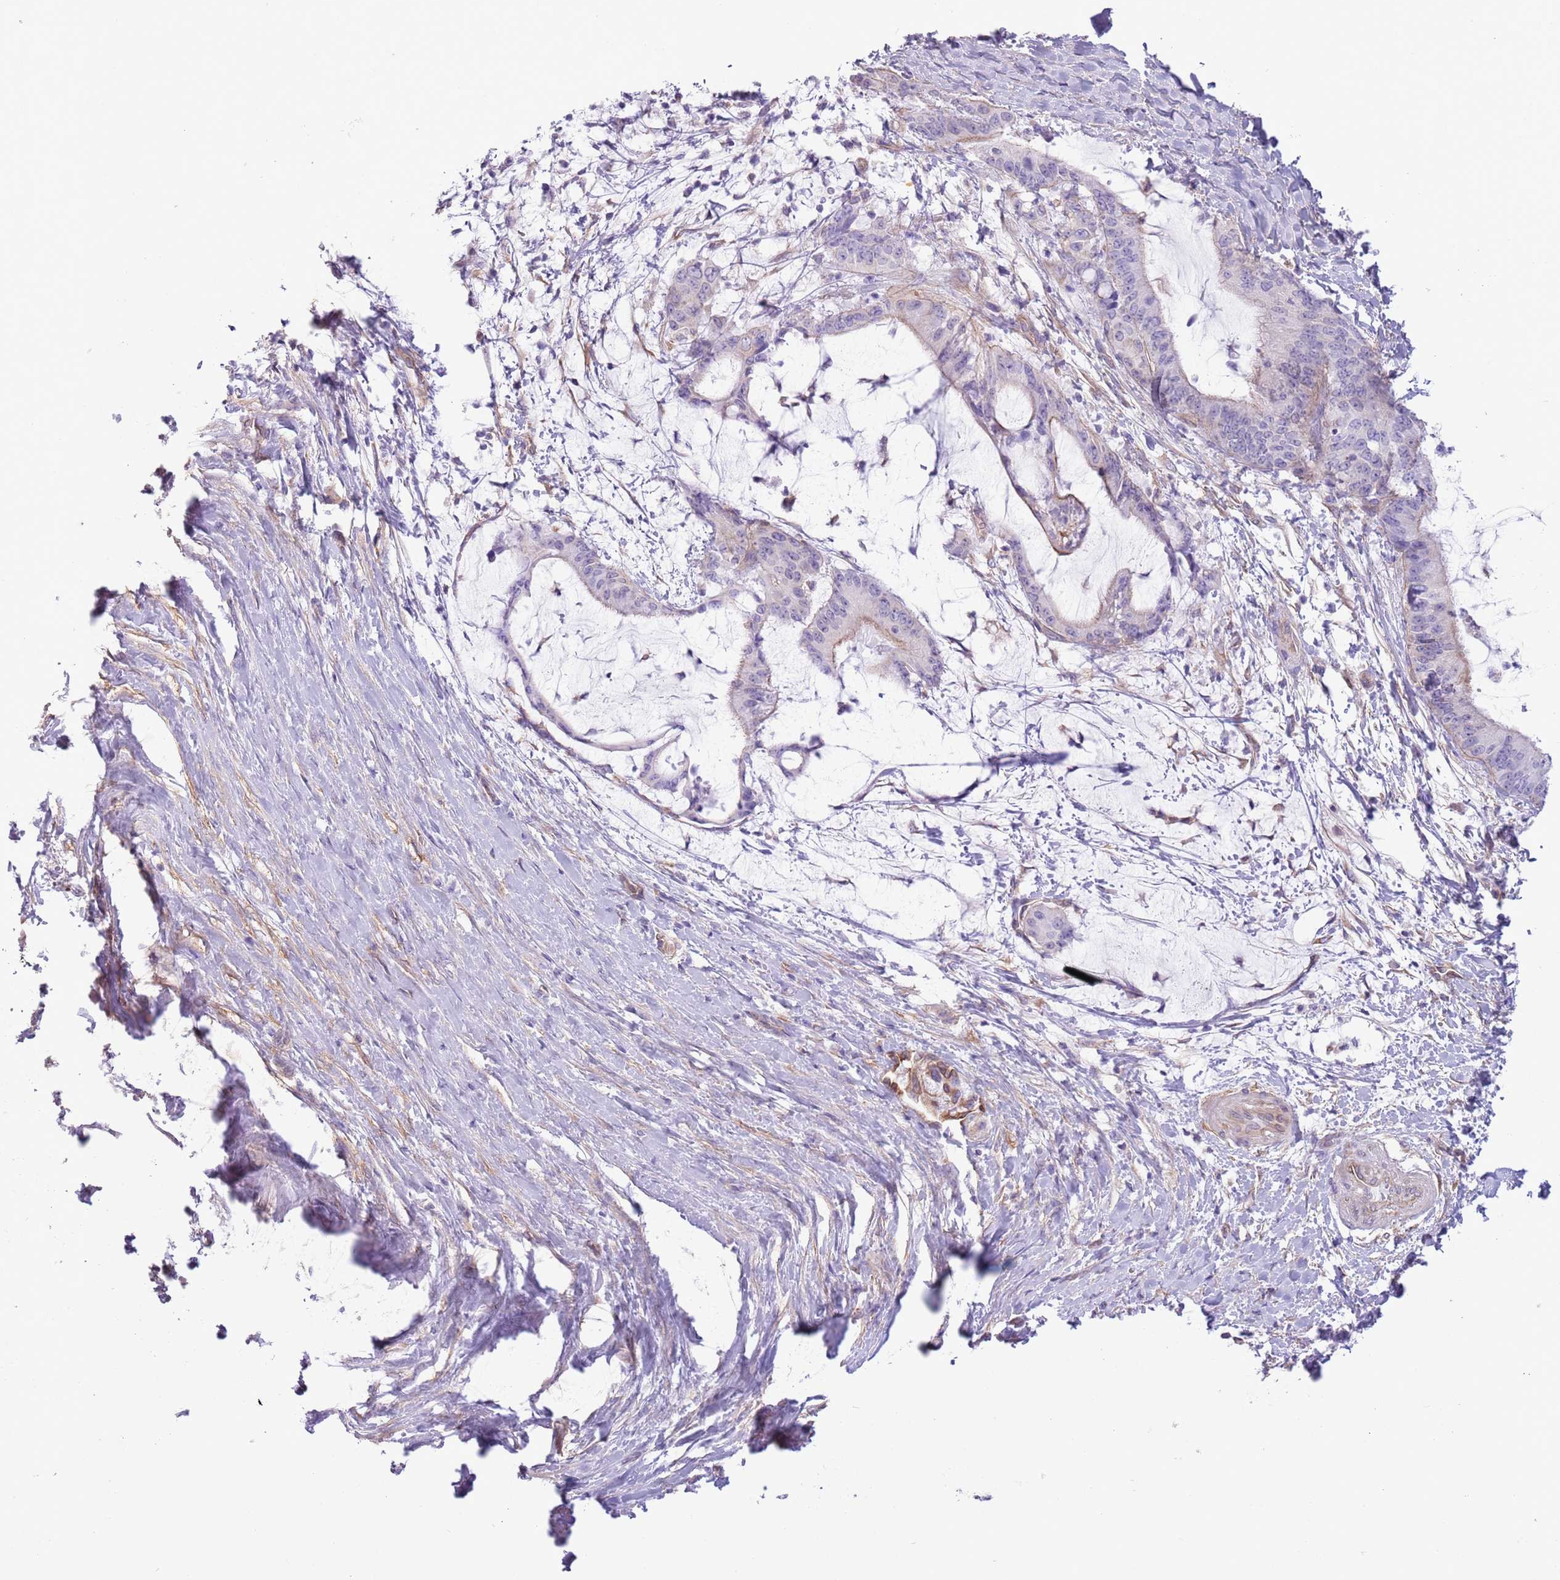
{"staining": {"intensity": "negative", "quantity": "none", "location": "none"}, "tissue": "liver cancer", "cell_type": "Tumor cells", "image_type": "cancer", "snomed": [{"axis": "morphology", "description": "Normal tissue, NOS"}, {"axis": "morphology", "description": "Cholangiocarcinoma"}, {"axis": "topography", "description": "Liver"}, {"axis": "topography", "description": "Peripheral nerve tissue"}], "caption": "Image shows no protein staining in tumor cells of liver cancer (cholangiocarcinoma) tissue. (Stains: DAB (3,3'-diaminobenzidine) immunohistochemistry with hematoxylin counter stain, Microscopy: brightfield microscopy at high magnification).", "gene": "RBP3", "patient": {"sex": "female", "age": 73}}